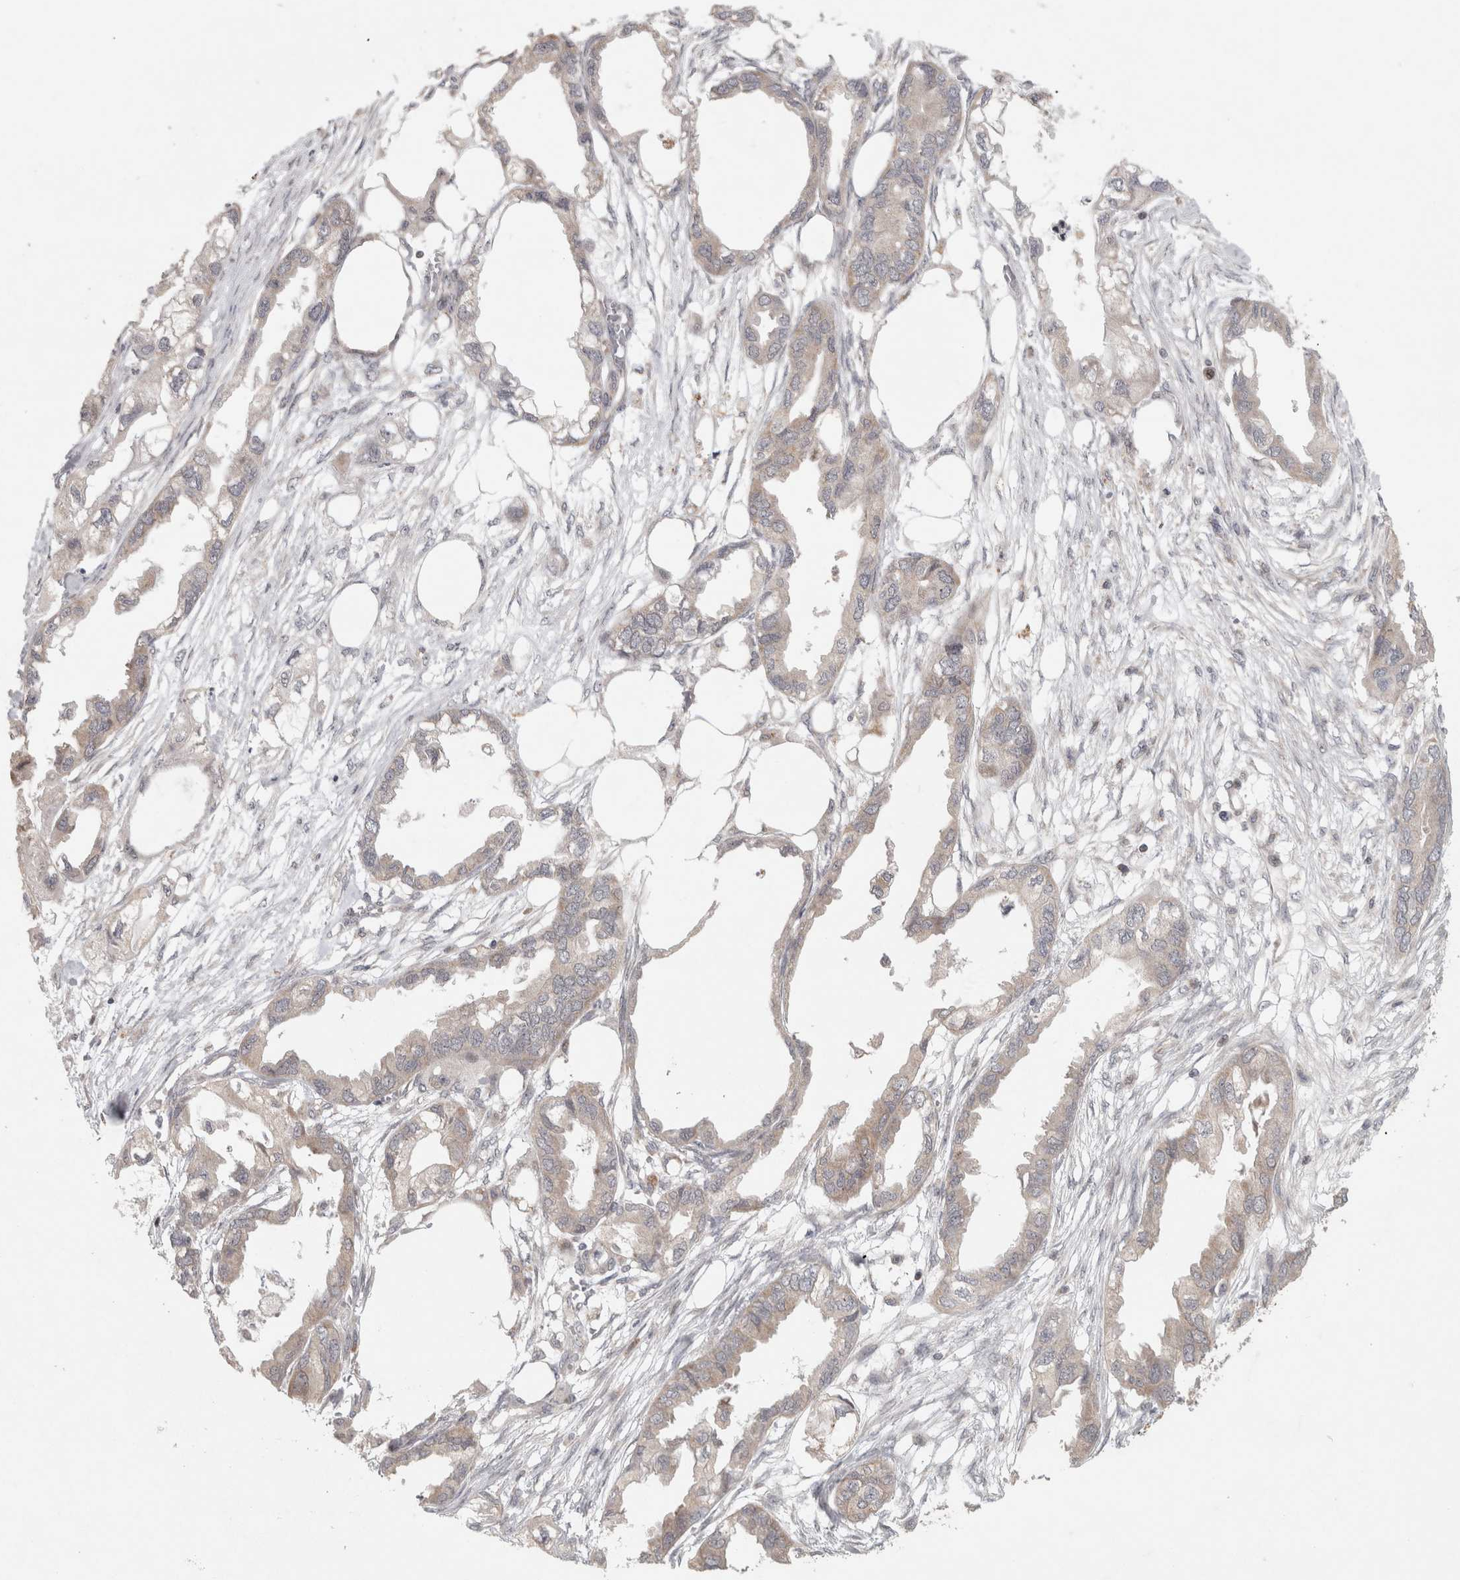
{"staining": {"intensity": "negative", "quantity": "none", "location": "none"}, "tissue": "endometrial cancer", "cell_type": "Tumor cells", "image_type": "cancer", "snomed": [{"axis": "morphology", "description": "Adenocarcinoma, NOS"}, {"axis": "morphology", "description": "Adenocarcinoma, metastatic, NOS"}, {"axis": "topography", "description": "Adipose tissue"}, {"axis": "topography", "description": "Endometrium"}], "caption": "Tumor cells show no significant staining in endometrial adenocarcinoma. (Stains: DAB (3,3'-diaminobenzidine) immunohistochemistry (IHC) with hematoxylin counter stain, Microscopy: brightfield microscopy at high magnification).", "gene": "KDM8", "patient": {"sex": "female", "age": 67}}